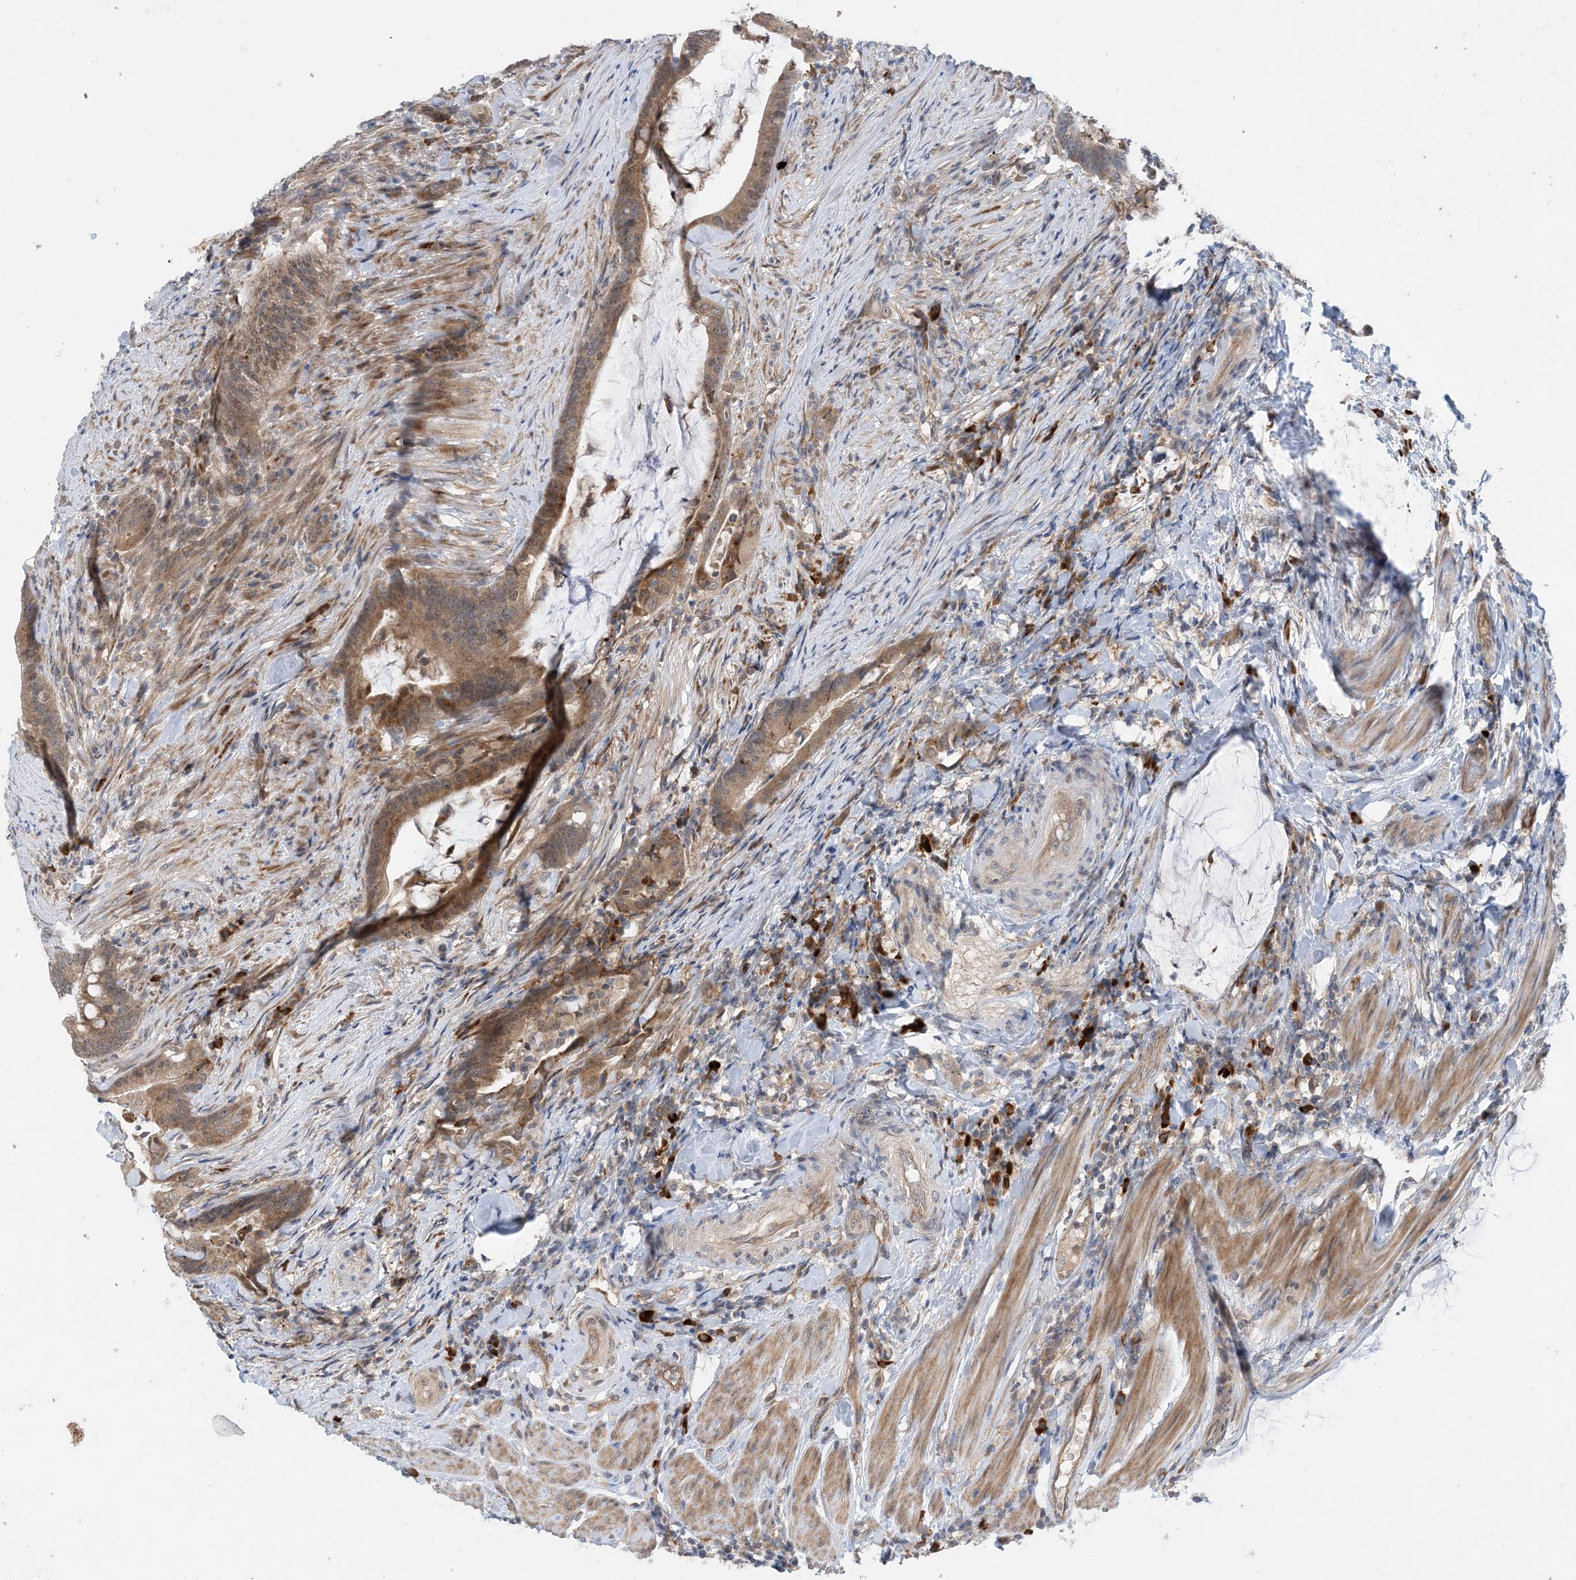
{"staining": {"intensity": "moderate", "quantity": ">75%", "location": "cytoplasmic/membranous"}, "tissue": "colorectal cancer", "cell_type": "Tumor cells", "image_type": "cancer", "snomed": [{"axis": "morphology", "description": "Adenocarcinoma, NOS"}, {"axis": "topography", "description": "Colon"}], "caption": "A micrograph of human adenocarcinoma (colorectal) stained for a protein demonstrates moderate cytoplasmic/membranous brown staining in tumor cells. The staining was performed using DAB (3,3'-diaminobenzidine) to visualize the protein expression in brown, while the nuclei were stained in blue with hematoxylin (Magnification: 20x).", "gene": "PHOSPHO2", "patient": {"sex": "female", "age": 66}}